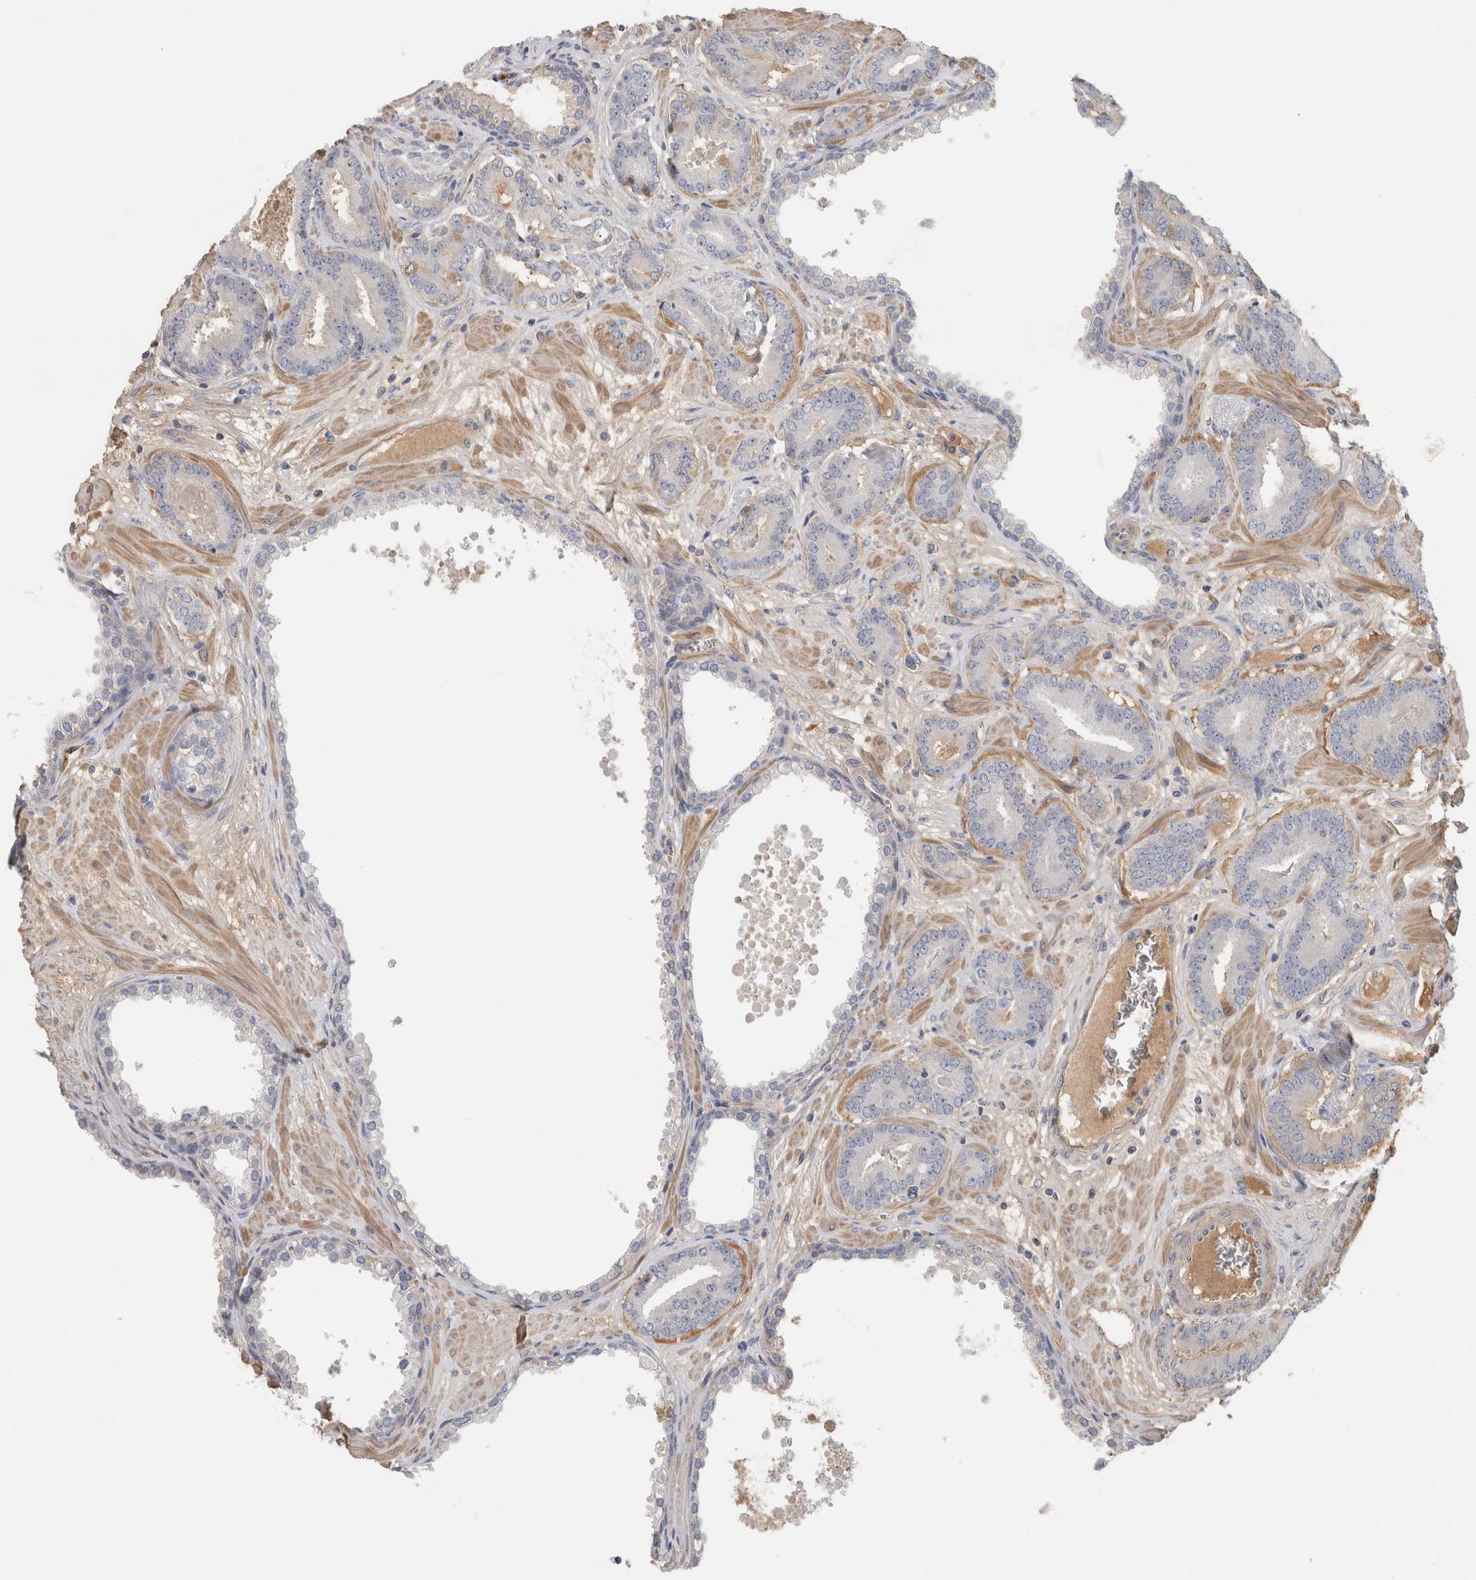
{"staining": {"intensity": "negative", "quantity": "none", "location": "none"}, "tissue": "prostate cancer", "cell_type": "Tumor cells", "image_type": "cancer", "snomed": [{"axis": "morphology", "description": "Adenocarcinoma, Low grade"}, {"axis": "topography", "description": "Prostate"}], "caption": "The immunohistochemistry (IHC) histopathology image has no significant staining in tumor cells of prostate low-grade adenocarcinoma tissue. (DAB (3,3'-diaminobenzidine) immunohistochemistry with hematoxylin counter stain).", "gene": "CFI", "patient": {"sex": "male", "age": 62}}